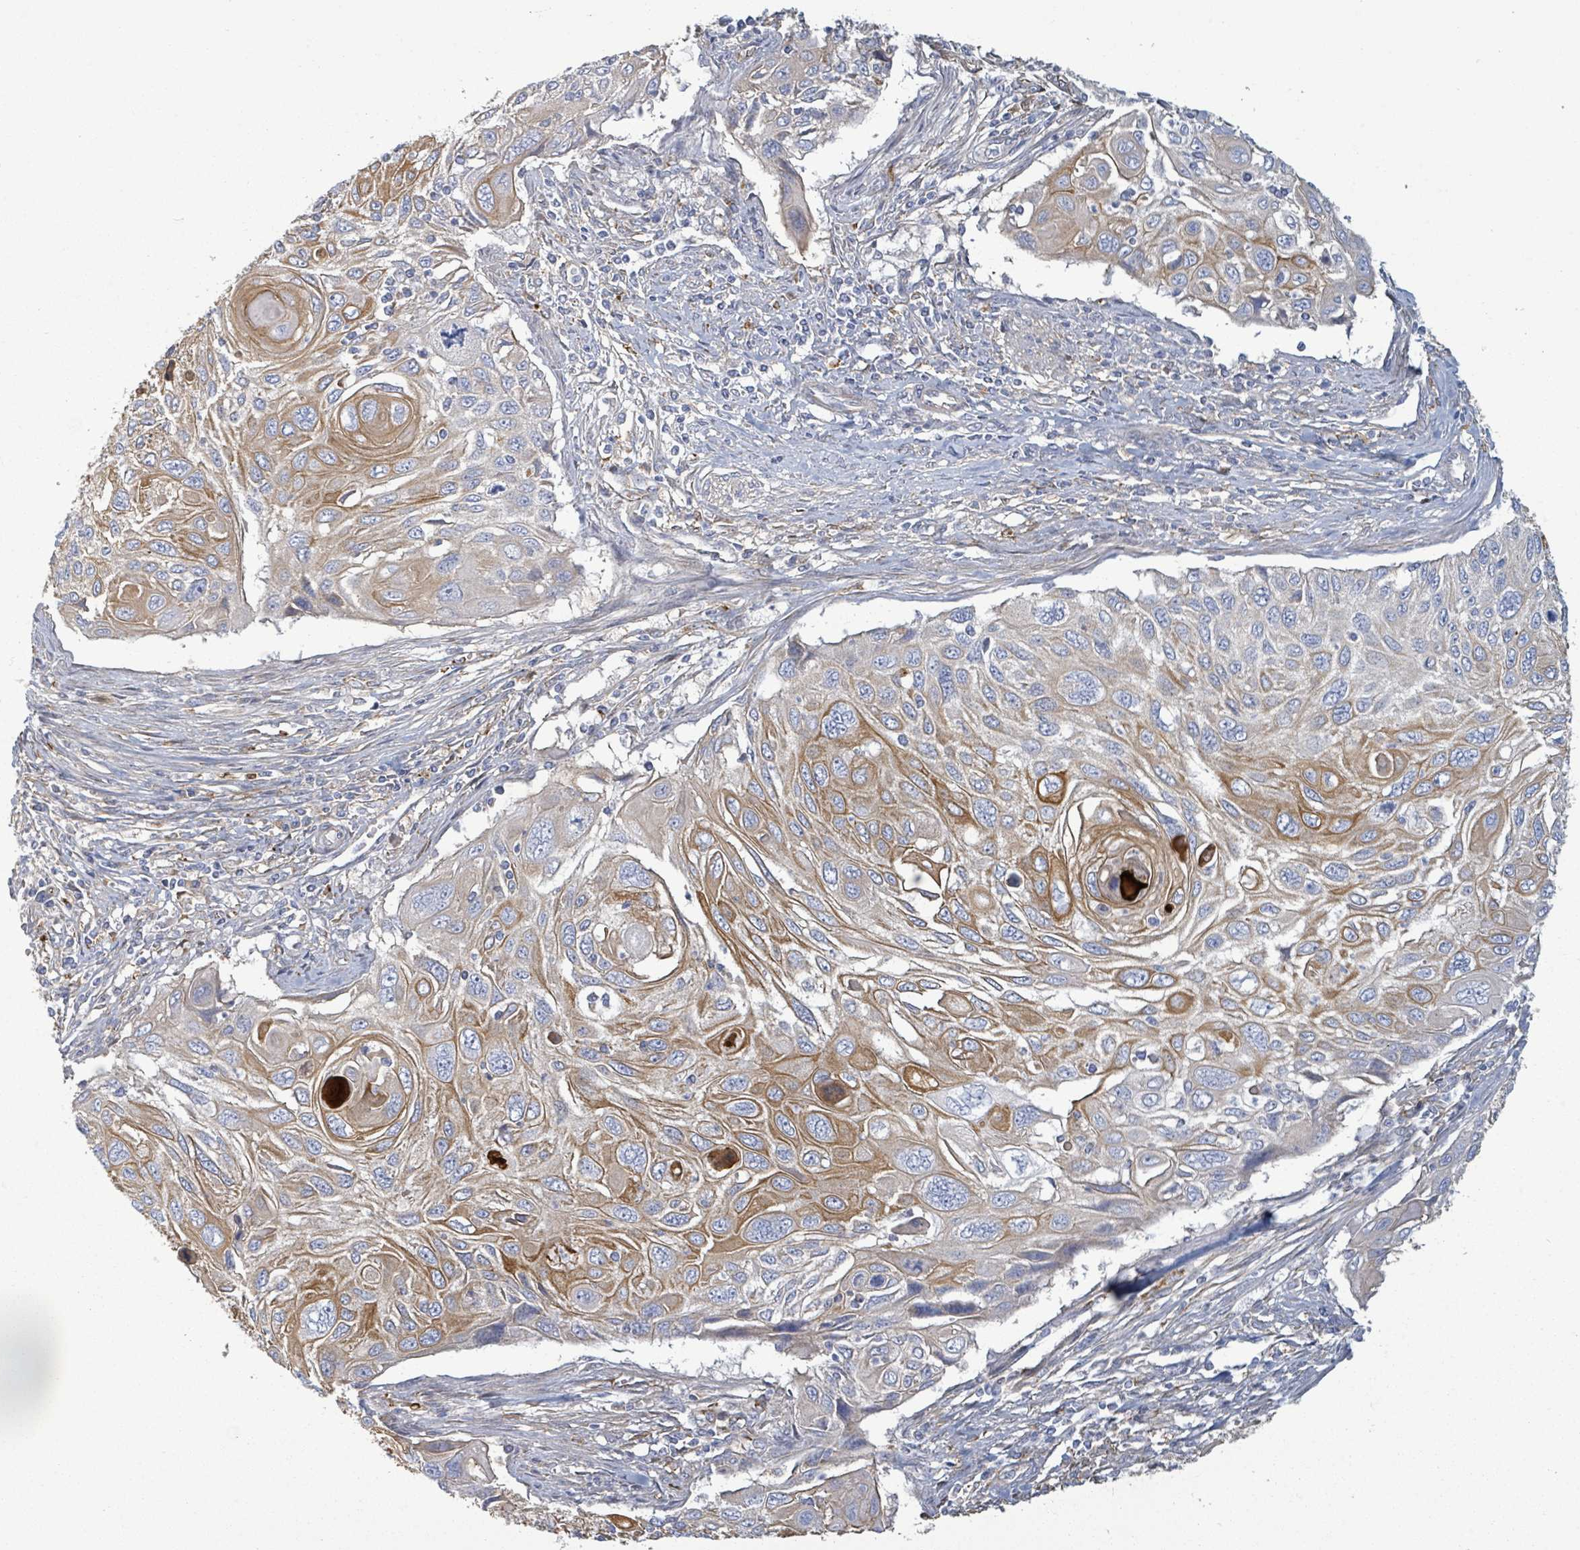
{"staining": {"intensity": "moderate", "quantity": "25%-75%", "location": "cytoplasmic/membranous"}, "tissue": "cervical cancer", "cell_type": "Tumor cells", "image_type": "cancer", "snomed": [{"axis": "morphology", "description": "Squamous cell carcinoma, NOS"}, {"axis": "topography", "description": "Cervix"}], "caption": "Immunohistochemical staining of cervical squamous cell carcinoma exhibits moderate cytoplasmic/membranous protein expression in approximately 25%-75% of tumor cells.", "gene": "COL13A1", "patient": {"sex": "female", "age": 70}}